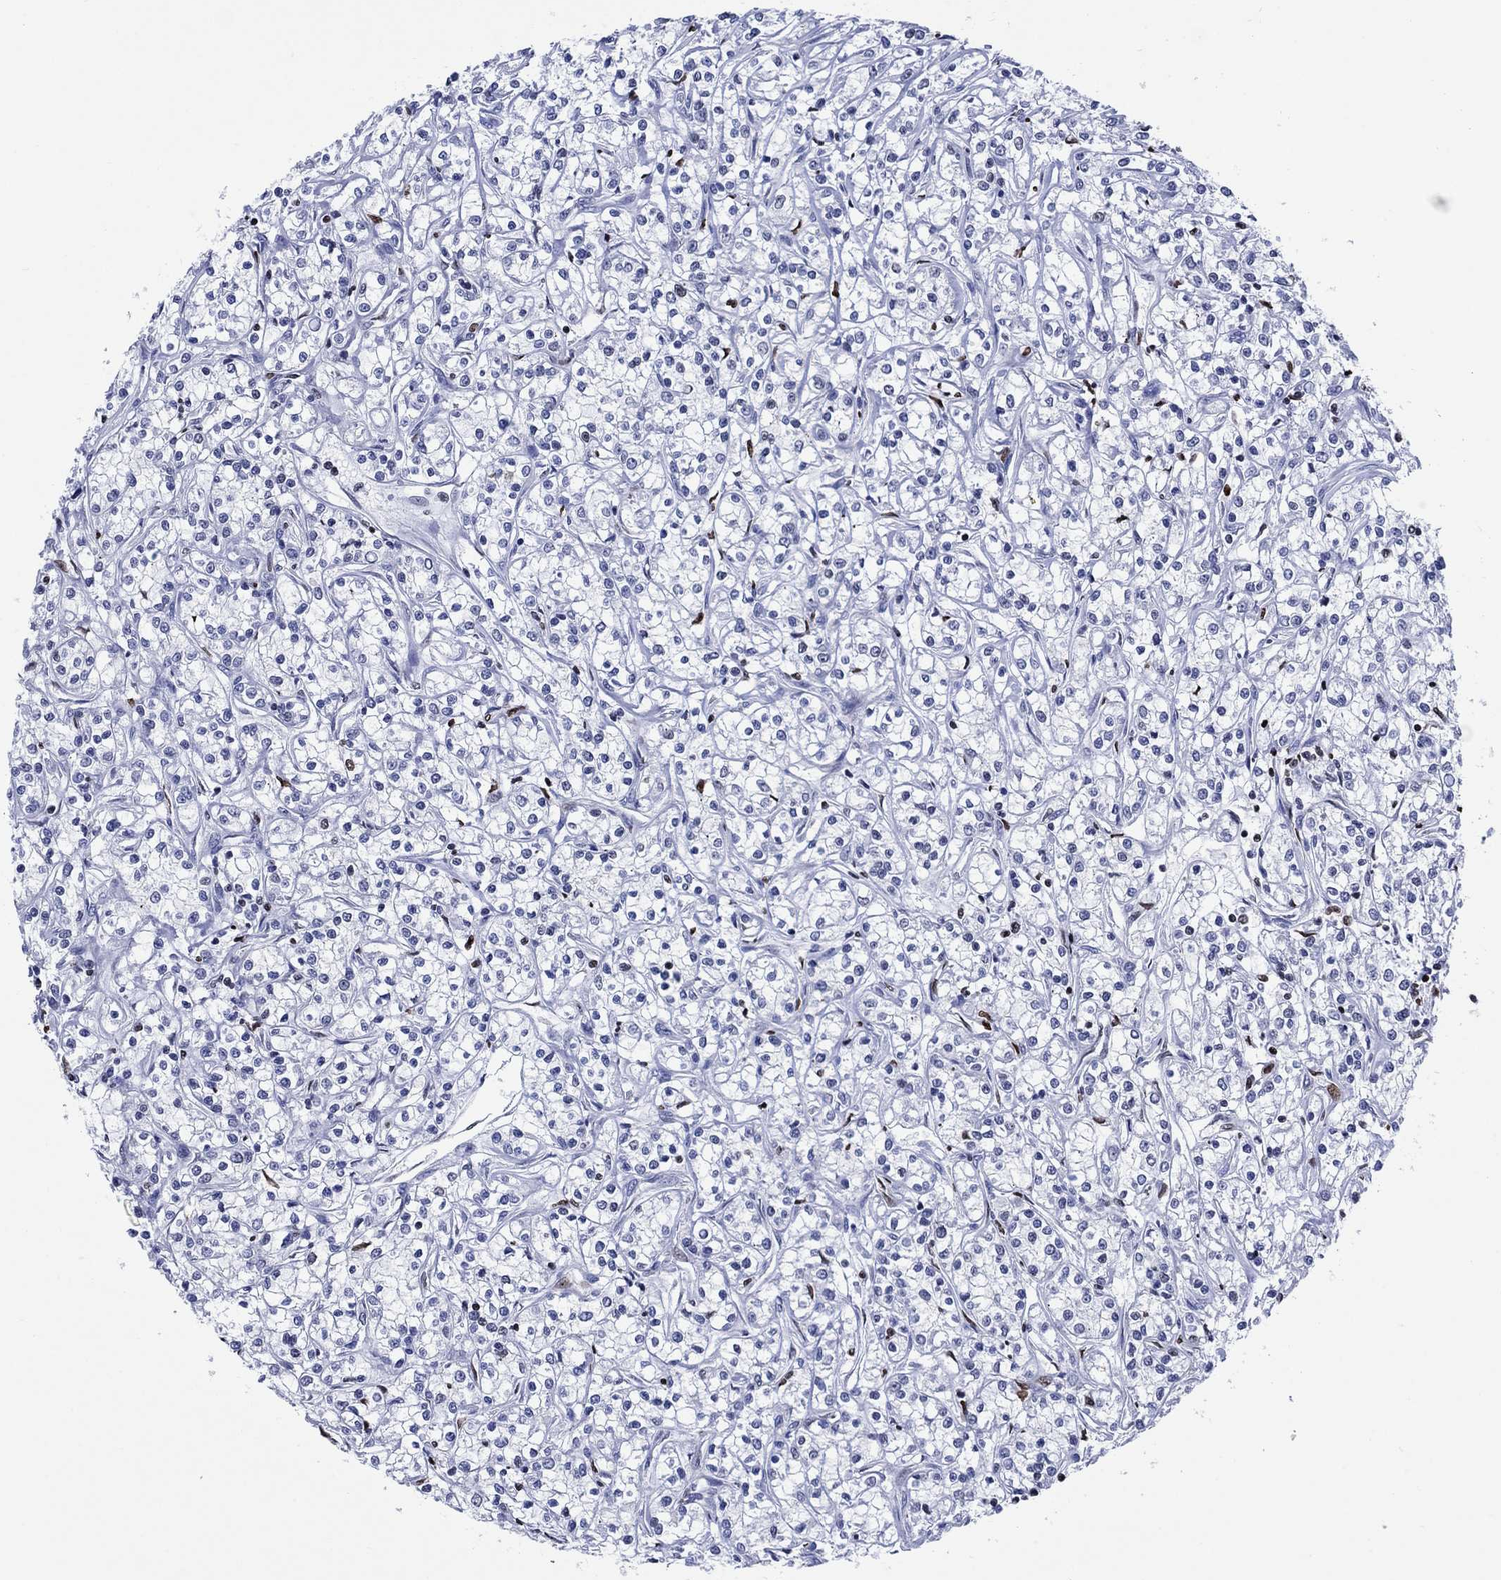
{"staining": {"intensity": "strong", "quantity": "<25%", "location": "nuclear"}, "tissue": "renal cancer", "cell_type": "Tumor cells", "image_type": "cancer", "snomed": [{"axis": "morphology", "description": "Adenocarcinoma, NOS"}, {"axis": "topography", "description": "Kidney"}], "caption": "Adenocarcinoma (renal) was stained to show a protein in brown. There is medium levels of strong nuclear expression in about <25% of tumor cells. Nuclei are stained in blue.", "gene": "HMGA1", "patient": {"sex": "female", "age": 59}}